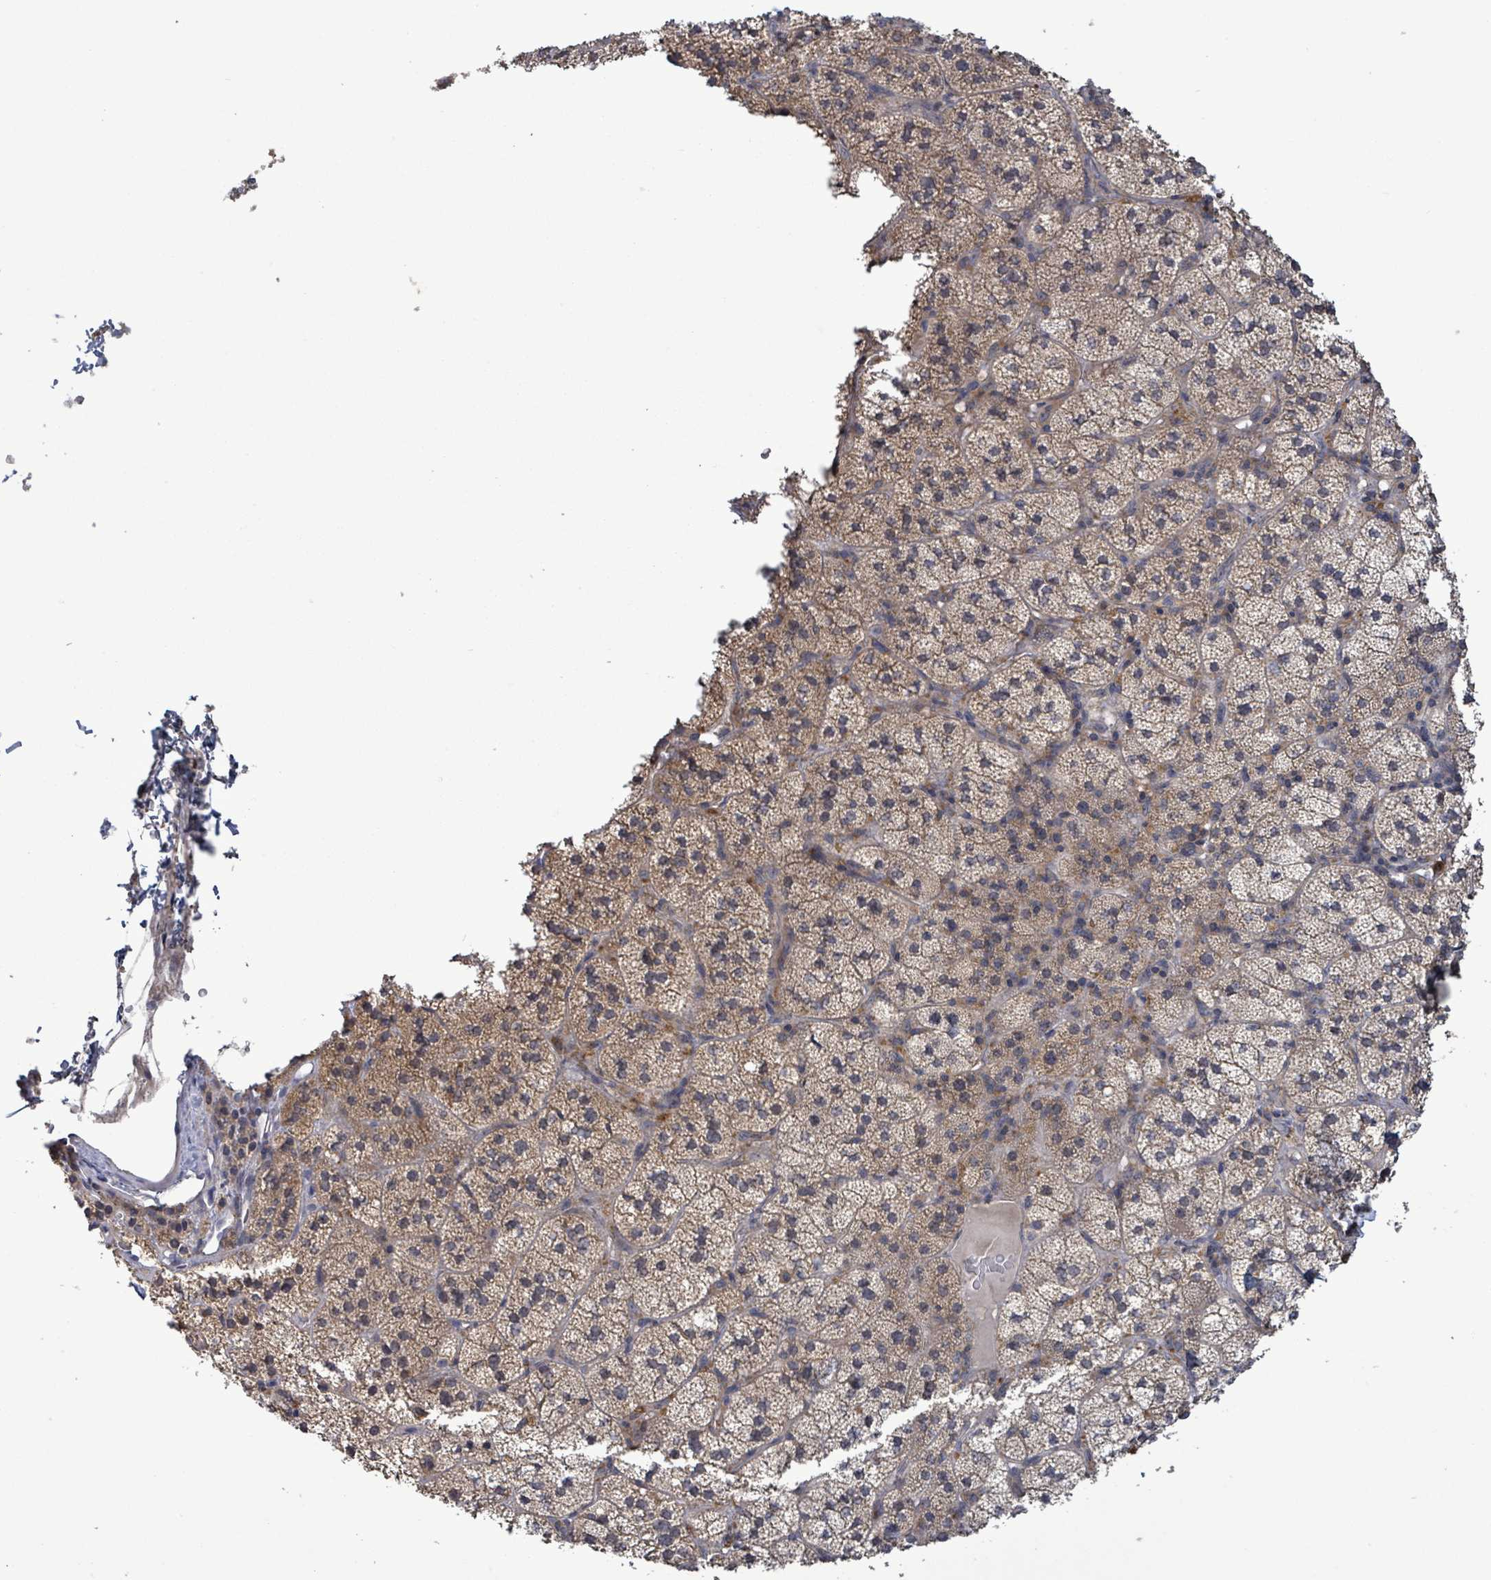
{"staining": {"intensity": "moderate", "quantity": ">75%", "location": "cytoplasmic/membranous"}, "tissue": "adrenal gland", "cell_type": "Glandular cells", "image_type": "normal", "snomed": [{"axis": "morphology", "description": "Normal tissue, NOS"}, {"axis": "topography", "description": "Adrenal gland"}], "caption": "This is an image of immunohistochemistry (IHC) staining of normal adrenal gland, which shows moderate expression in the cytoplasmic/membranous of glandular cells.", "gene": "SERPINE3", "patient": {"sex": "female", "age": 58}}